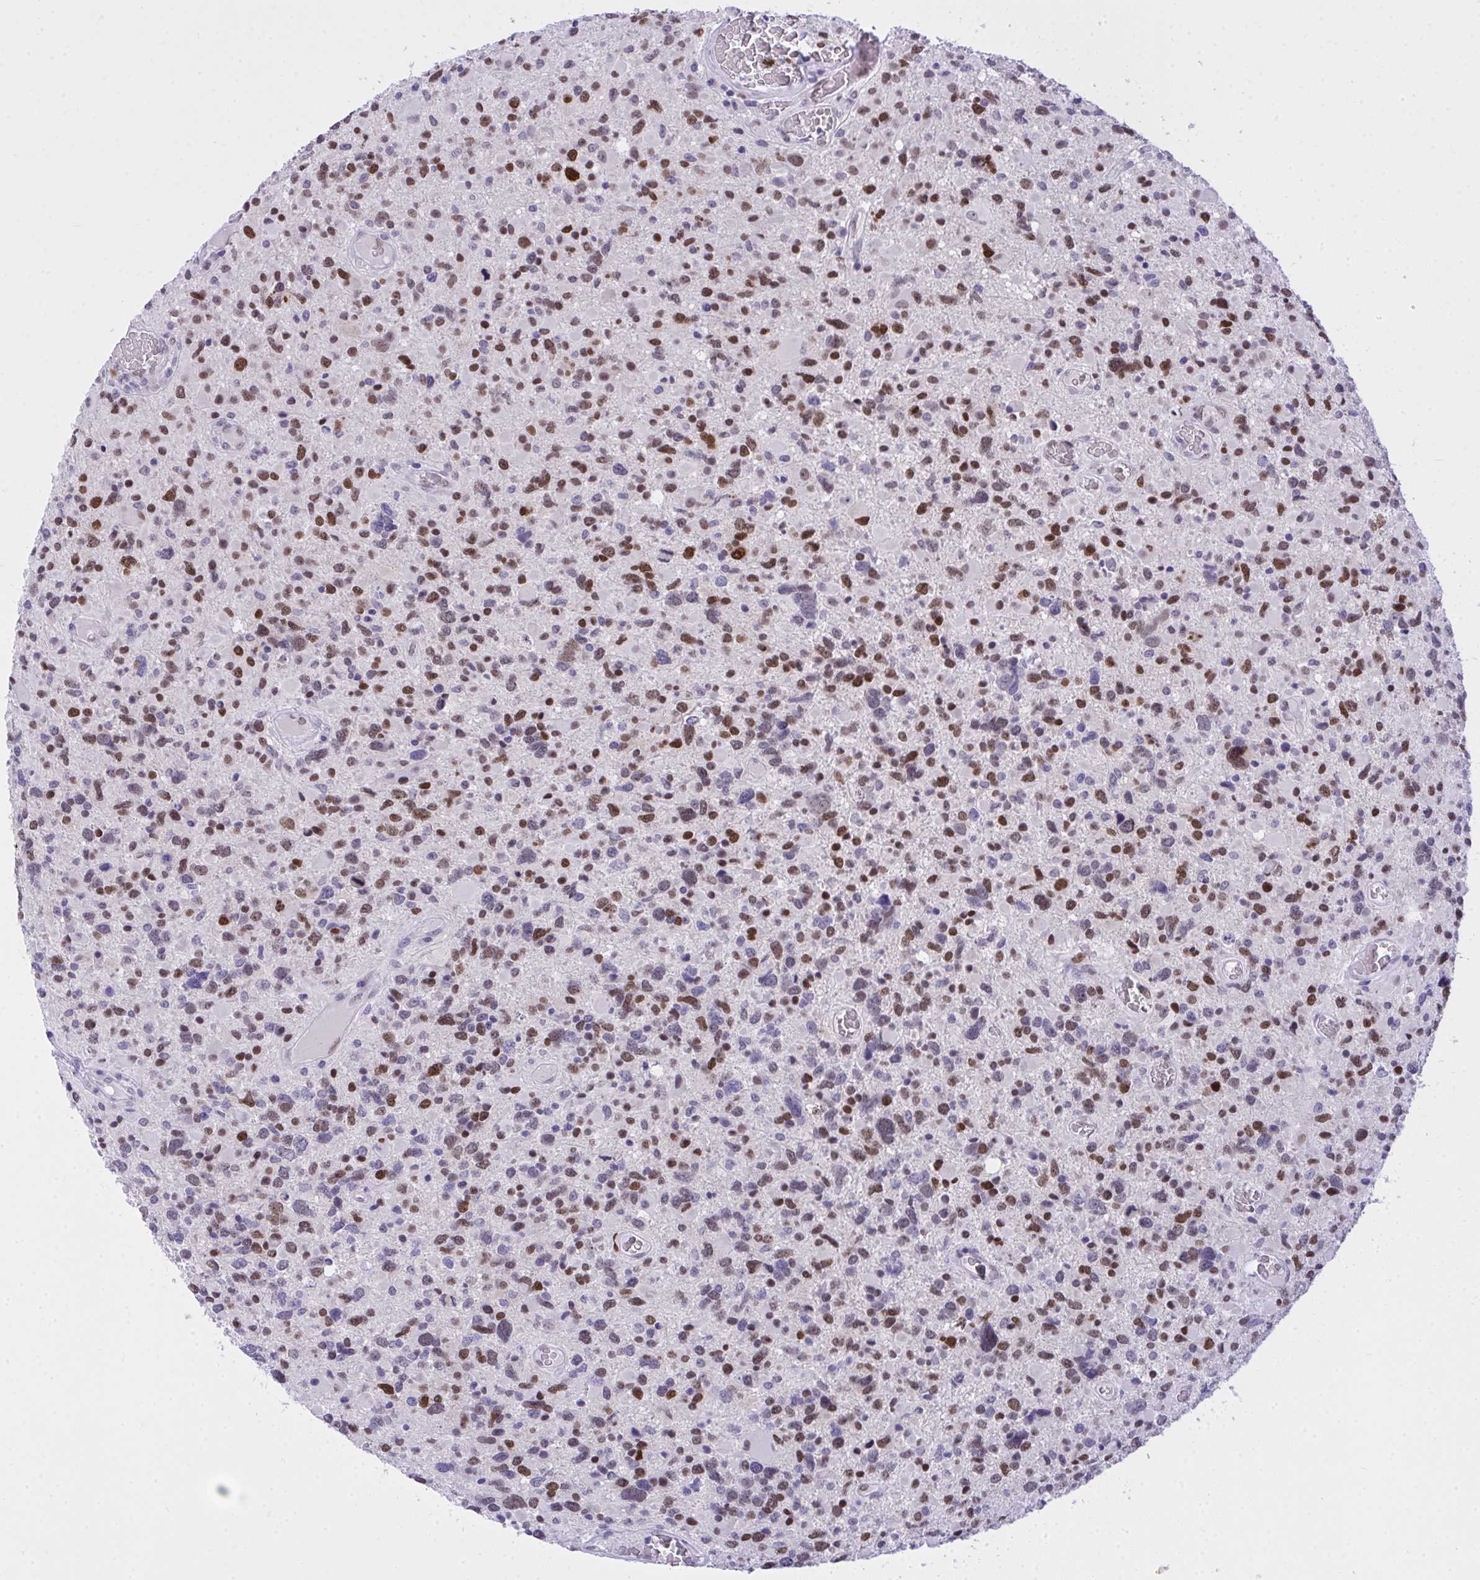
{"staining": {"intensity": "moderate", "quantity": "25%-75%", "location": "nuclear"}, "tissue": "glioma", "cell_type": "Tumor cells", "image_type": "cancer", "snomed": [{"axis": "morphology", "description": "Glioma, malignant, High grade"}, {"axis": "topography", "description": "Brain"}], "caption": "Immunohistochemistry of human glioma displays medium levels of moderate nuclear positivity in about 25%-75% of tumor cells.", "gene": "TEAD4", "patient": {"sex": "female", "age": 40}}